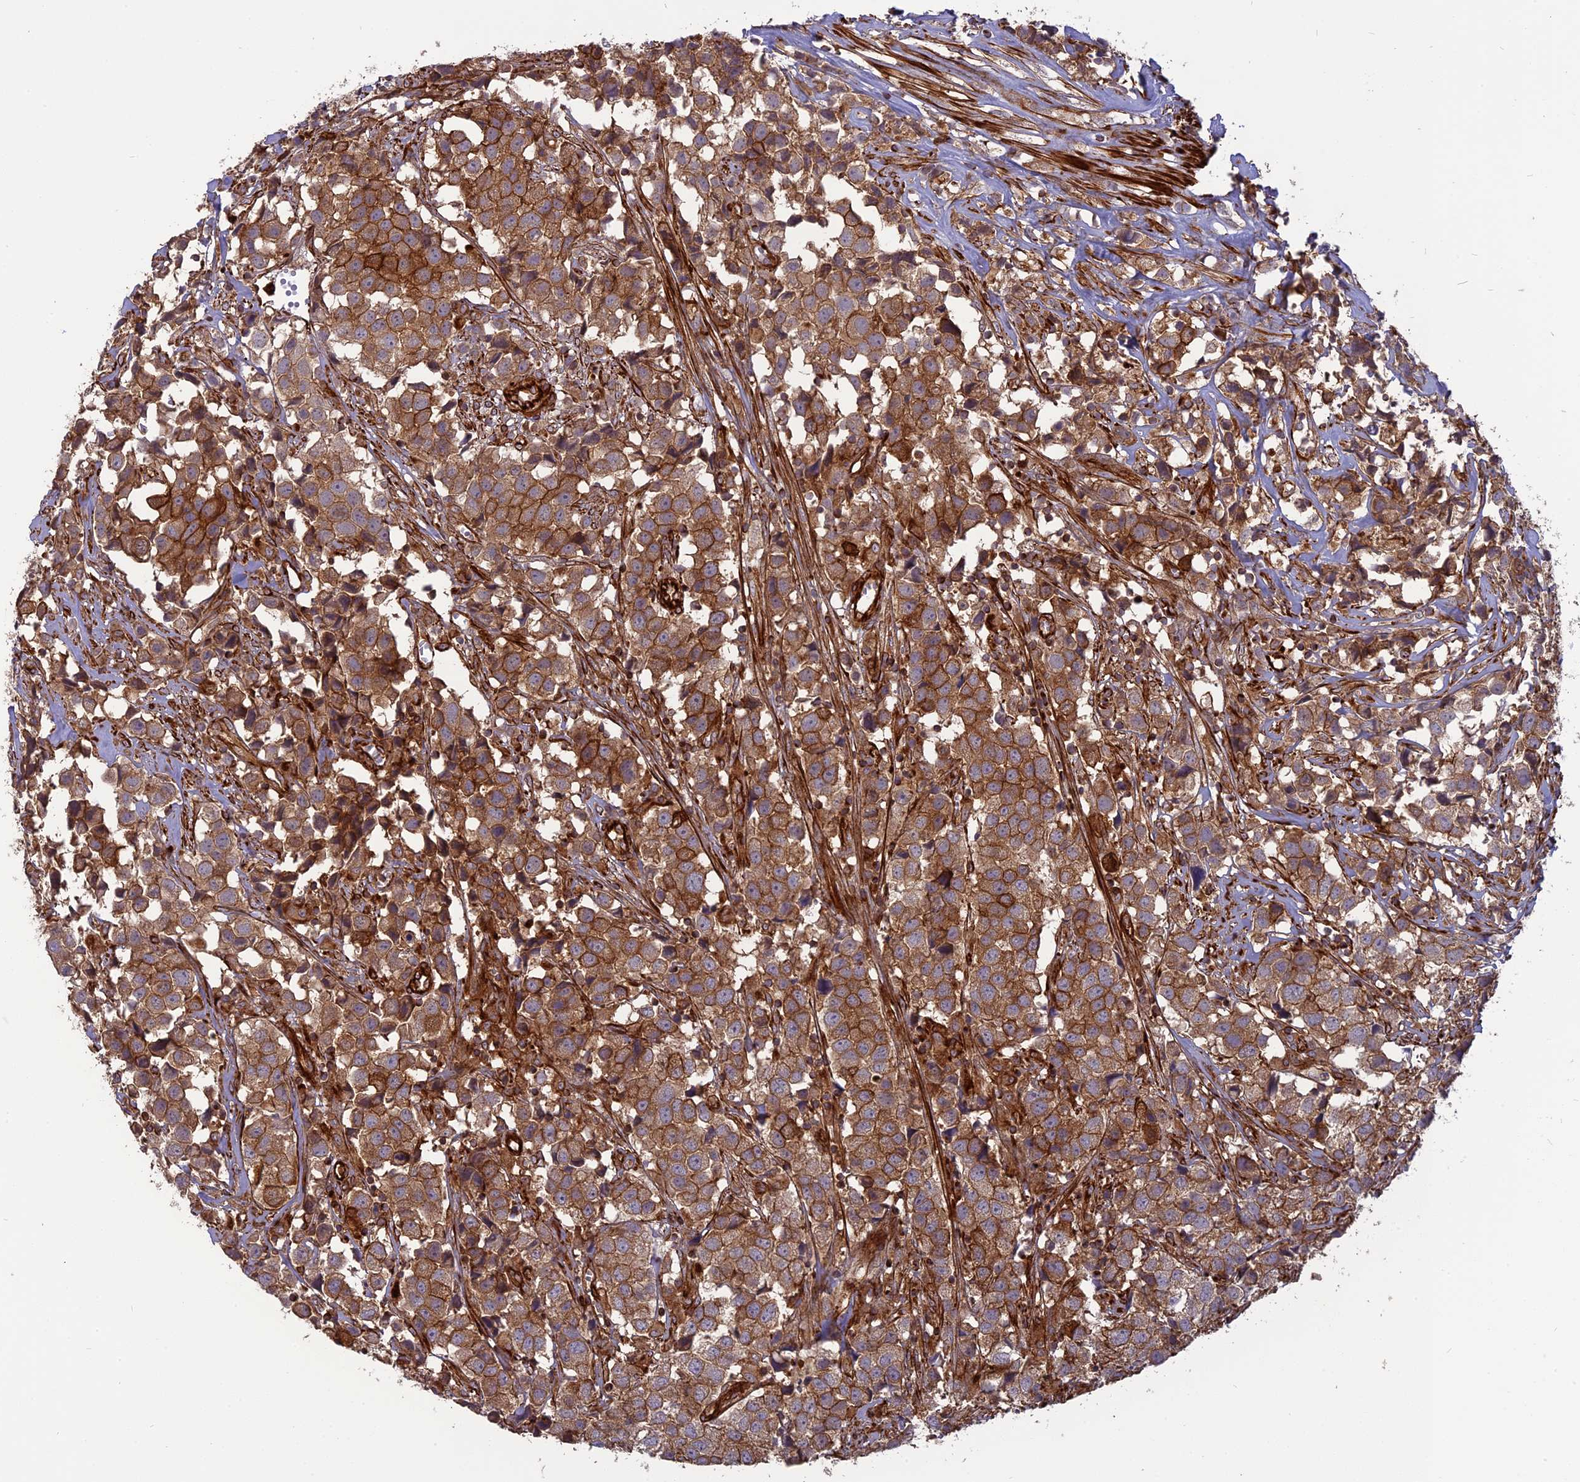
{"staining": {"intensity": "moderate", "quantity": ">75%", "location": "cytoplasmic/membranous"}, "tissue": "urothelial cancer", "cell_type": "Tumor cells", "image_type": "cancer", "snomed": [{"axis": "morphology", "description": "Urothelial carcinoma, High grade"}, {"axis": "topography", "description": "Urinary bladder"}], "caption": "A photomicrograph of urothelial carcinoma (high-grade) stained for a protein shows moderate cytoplasmic/membranous brown staining in tumor cells. Nuclei are stained in blue.", "gene": "PHLDB3", "patient": {"sex": "female", "age": 75}}